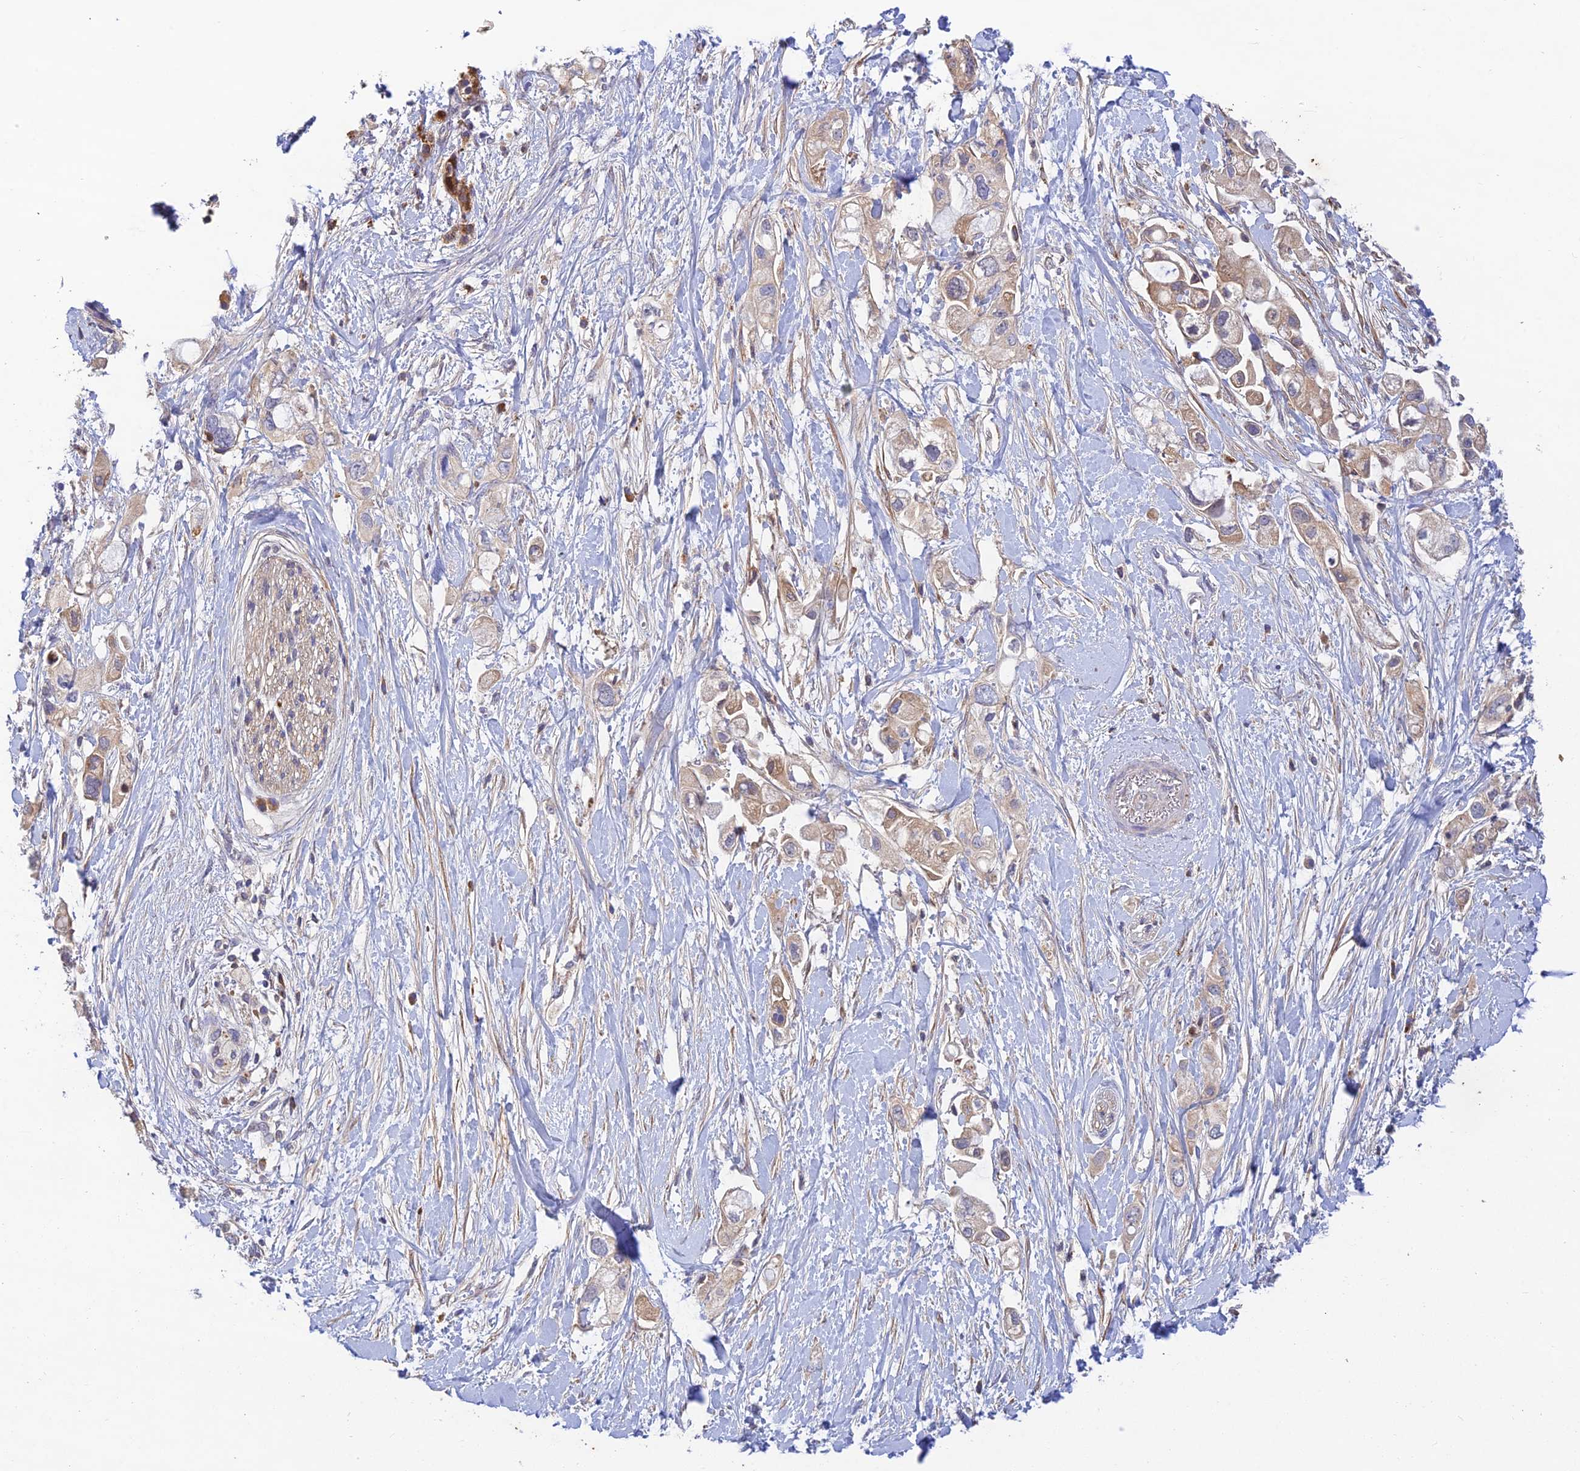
{"staining": {"intensity": "negative", "quantity": "none", "location": "none"}, "tissue": "pancreatic cancer", "cell_type": "Tumor cells", "image_type": "cancer", "snomed": [{"axis": "morphology", "description": "Adenocarcinoma, NOS"}, {"axis": "topography", "description": "Pancreas"}], "caption": "Protein analysis of pancreatic adenocarcinoma demonstrates no significant expression in tumor cells.", "gene": "ACSM5", "patient": {"sex": "female", "age": 56}}